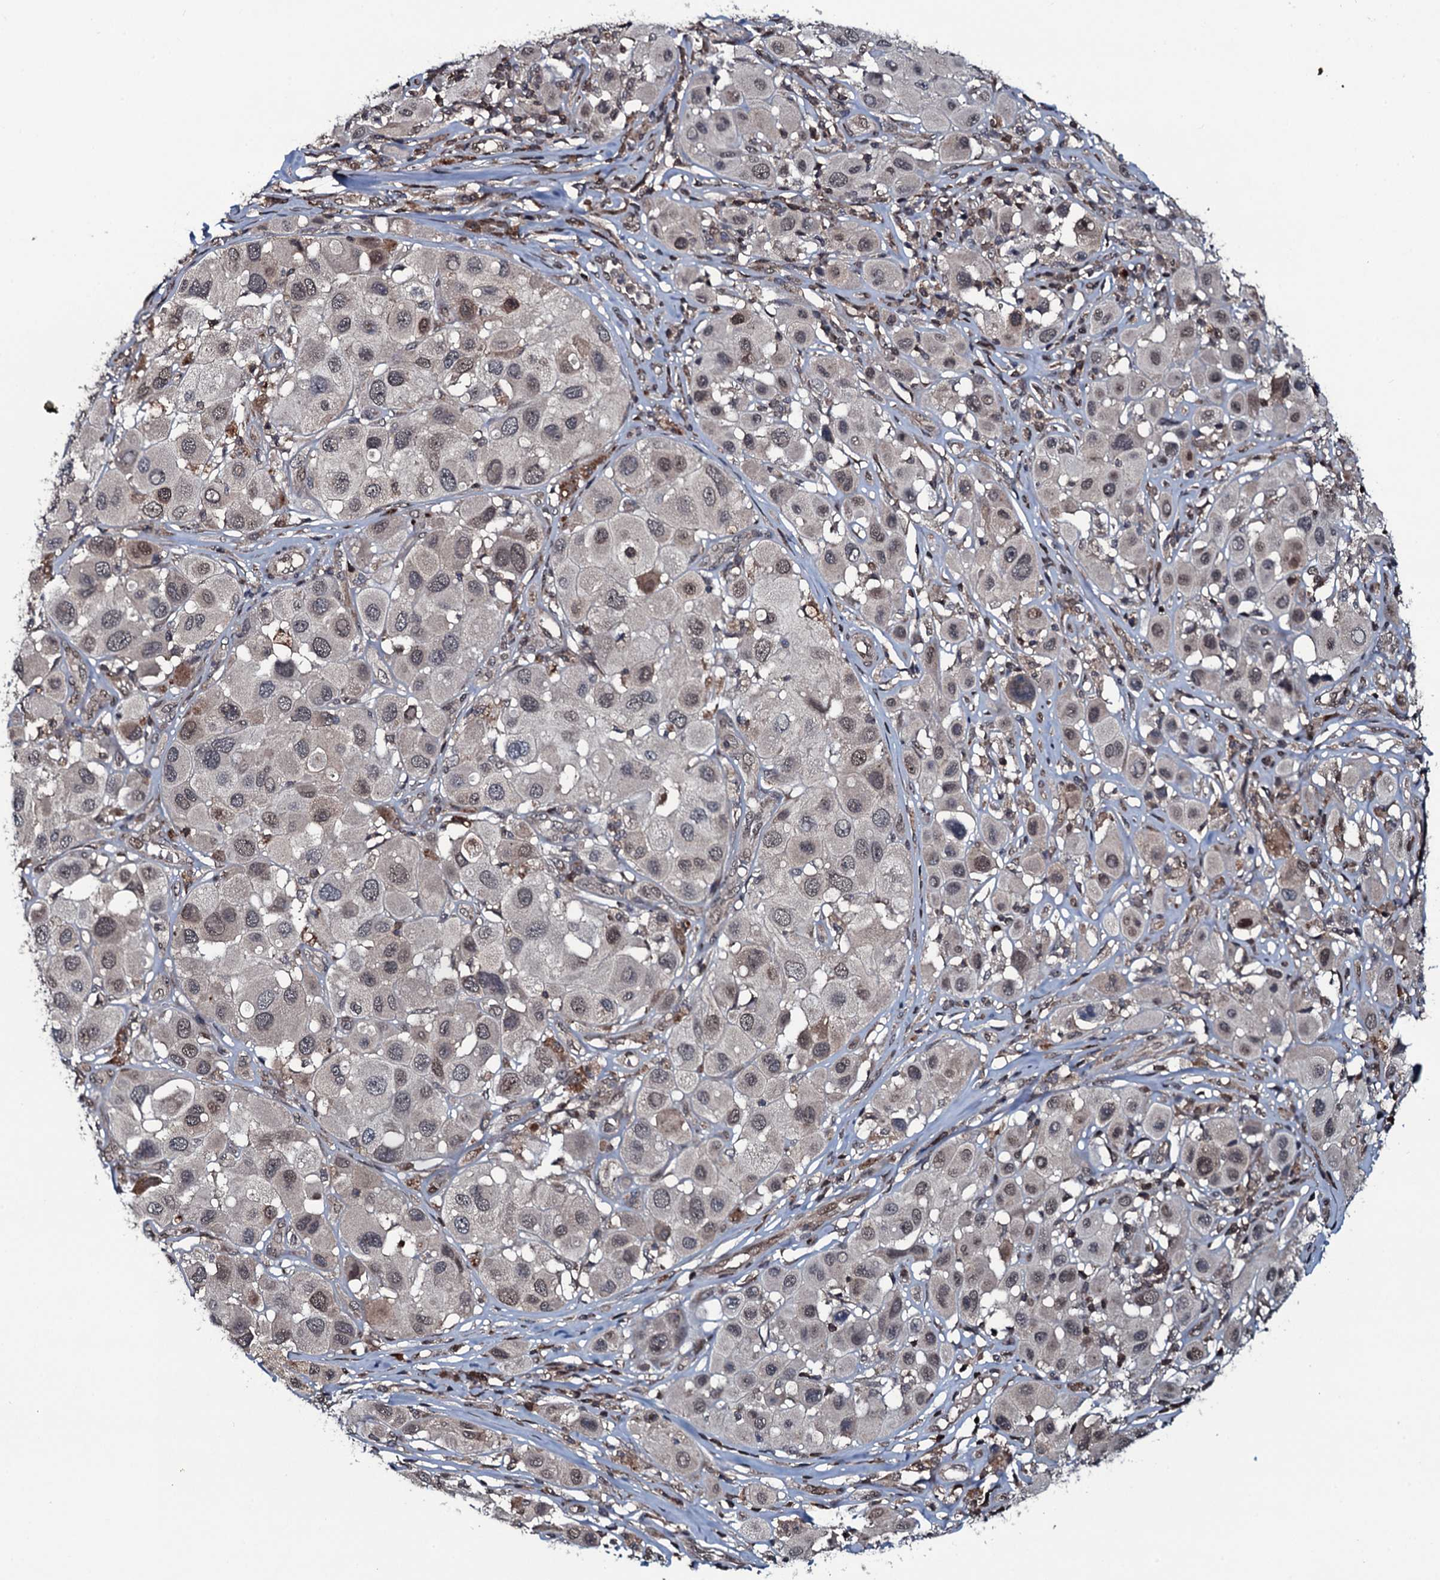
{"staining": {"intensity": "weak", "quantity": "25%-75%", "location": "nuclear"}, "tissue": "melanoma", "cell_type": "Tumor cells", "image_type": "cancer", "snomed": [{"axis": "morphology", "description": "Malignant melanoma, Metastatic site"}, {"axis": "topography", "description": "Skin"}], "caption": "The immunohistochemical stain labels weak nuclear positivity in tumor cells of melanoma tissue.", "gene": "HDDC3", "patient": {"sex": "male", "age": 41}}